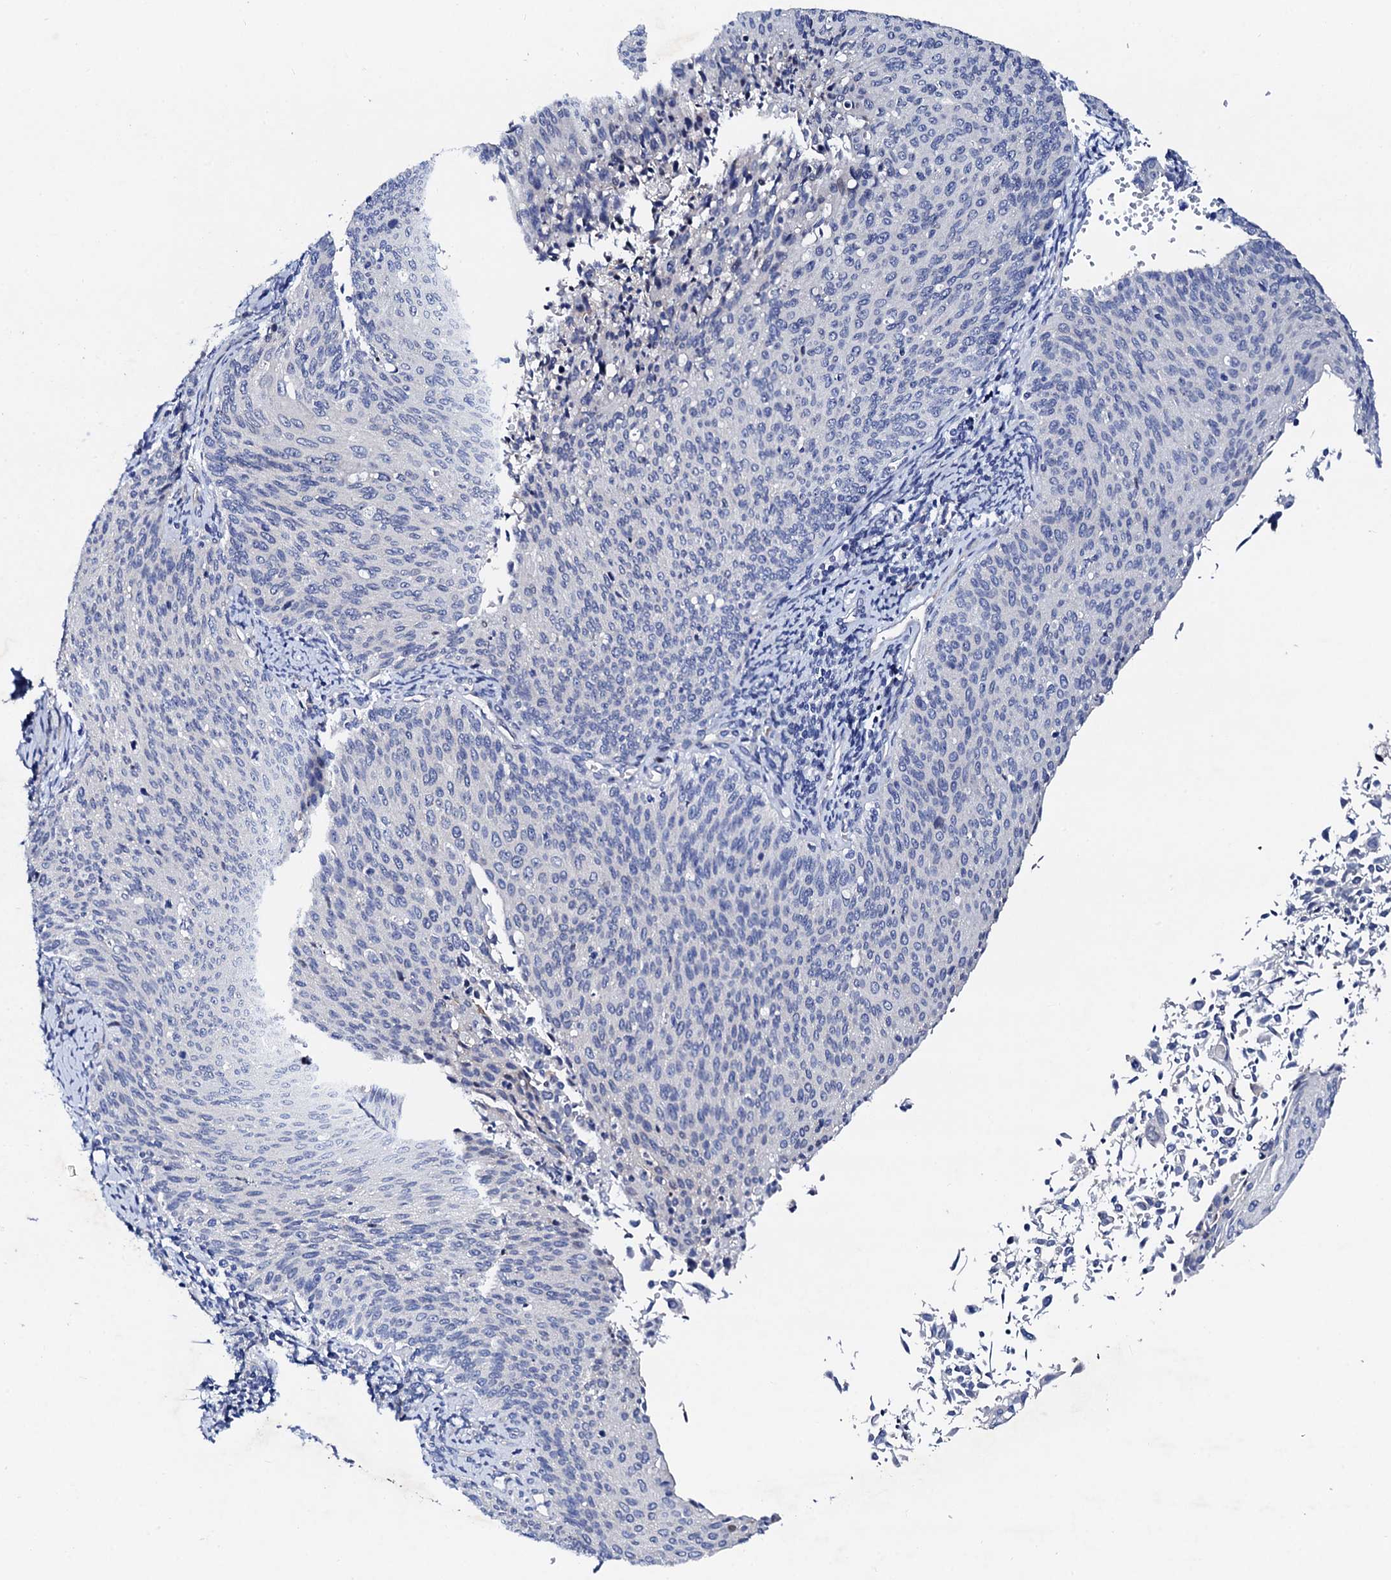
{"staining": {"intensity": "negative", "quantity": "none", "location": "none"}, "tissue": "cervical cancer", "cell_type": "Tumor cells", "image_type": "cancer", "snomed": [{"axis": "morphology", "description": "Squamous cell carcinoma, NOS"}, {"axis": "topography", "description": "Cervix"}], "caption": "Tumor cells are negative for brown protein staining in cervical squamous cell carcinoma. (DAB (3,3'-diaminobenzidine) immunohistochemistry (IHC), high magnification).", "gene": "TRDN", "patient": {"sex": "female", "age": 55}}